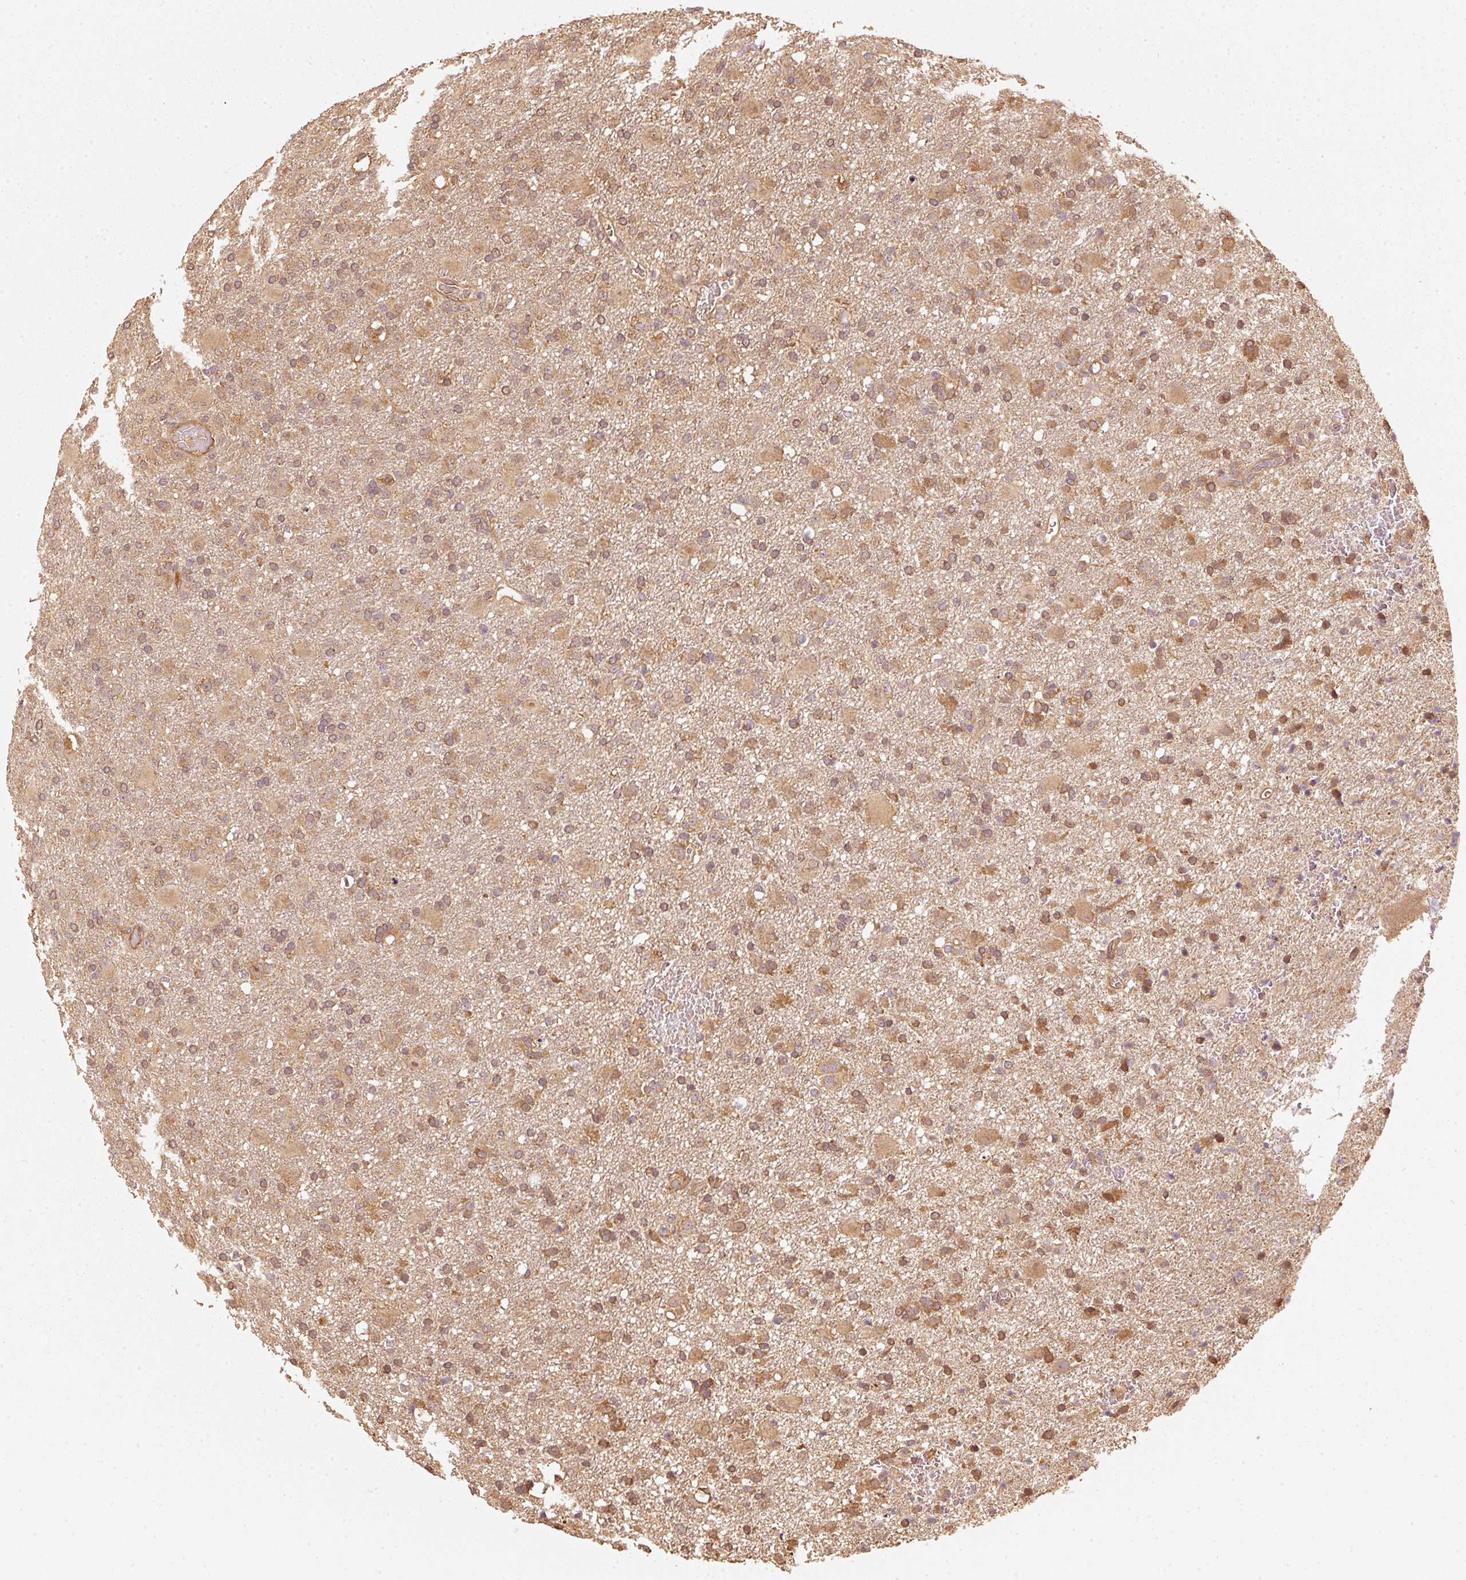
{"staining": {"intensity": "moderate", "quantity": ">75%", "location": "cytoplasmic/membranous"}, "tissue": "glioma", "cell_type": "Tumor cells", "image_type": "cancer", "snomed": [{"axis": "morphology", "description": "Glioma, malignant, Low grade"}, {"axis": "topography", "description": "Brain"}], "caption": "Immunohistochemistry of malignant glioma (low-grade) shows medium levels of moderate cytoplasmic/membranous positivity in about >75% of tumor cells.", "gene": "STAU1", "patient": {"sex": "male", "age": 65}}